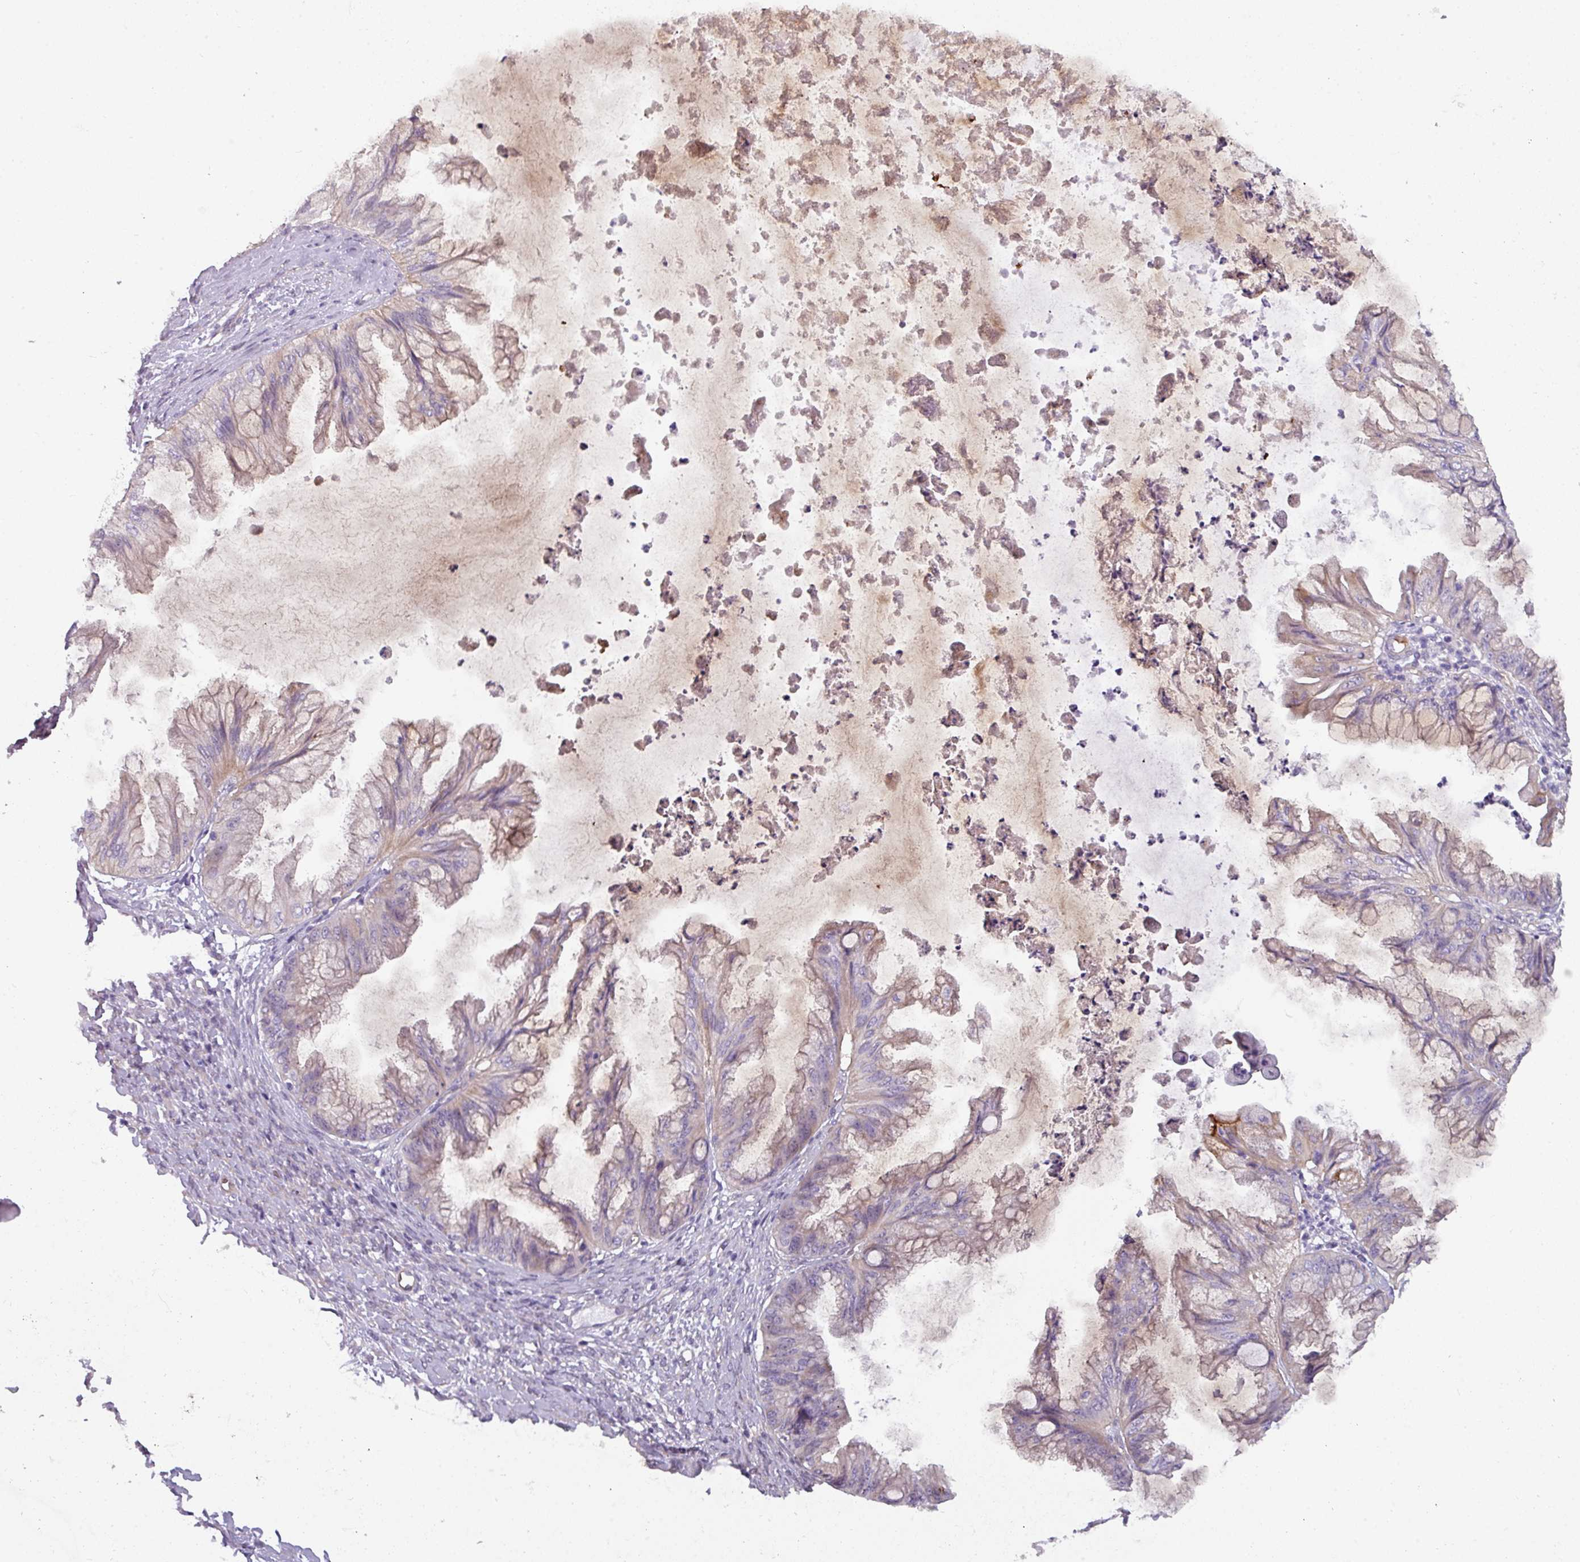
{"staining": {"intensity": "moderate", "quantity": "<25%", "location": "cytoplasmic/membranous"}, "tissue": "ovarian cancer", "cell_type": "Tumor cells", "image_type": "cancer", "snomed": [{"axis": "morphology", "description": "Cystadenocarcinoma, mucinous, NOS"}, {"axis": "topography", "description": "Ovary"}], "caption": "A photomicrograph showing moderate cytoplasmic/membranous expression in about <25% of tumor cells in mucinous cystadenocarcinoma (ovarian), as visualized by brown immunohistochemical staining.", "gene": "BUD23", "patient": {"sex": "female", "age": 35}}